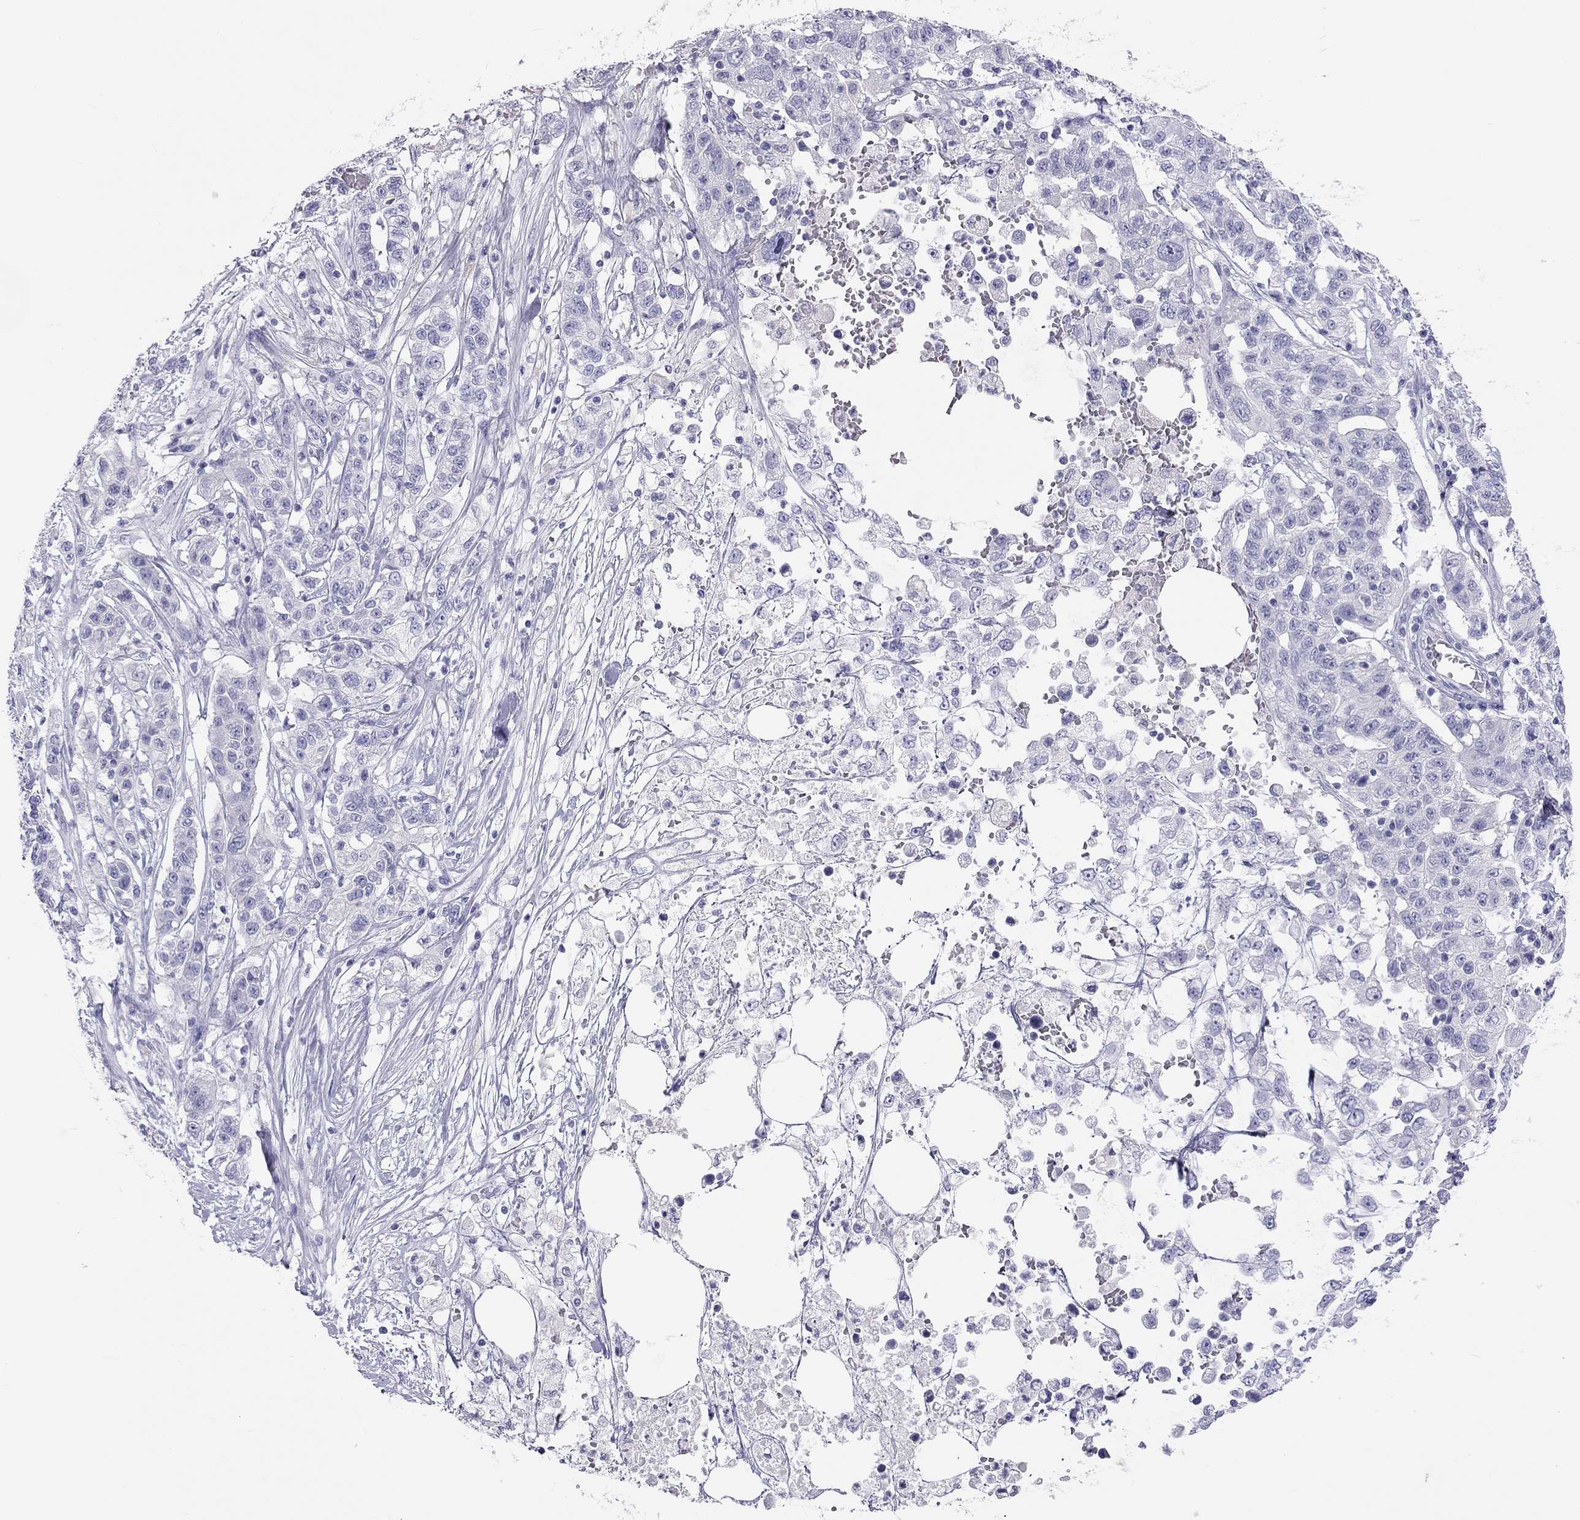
{"staining": {"intensity": "negative", "quantity": "none", "location": "none"}, "tissue": "liver cancer", "cell_type": "Tumor cells", "image_type": "cancer", "snomed": [{"axis": "morphology", "description": "Adenocarcinoma, NOS"}, {"axis": "morphology", "description": "Cholangiocarcinoma"}, {"axis": "topography", "description": "Liver"}], "caption": "Immunohistochemical staining of human adenocarcinoma (liver) displays no significant expression in tumor cells. (Brightfield microscopy of DAB IHC at high magnification).", "gene": "KLRG1", "patient": {"sex": "male", "age": 64}}